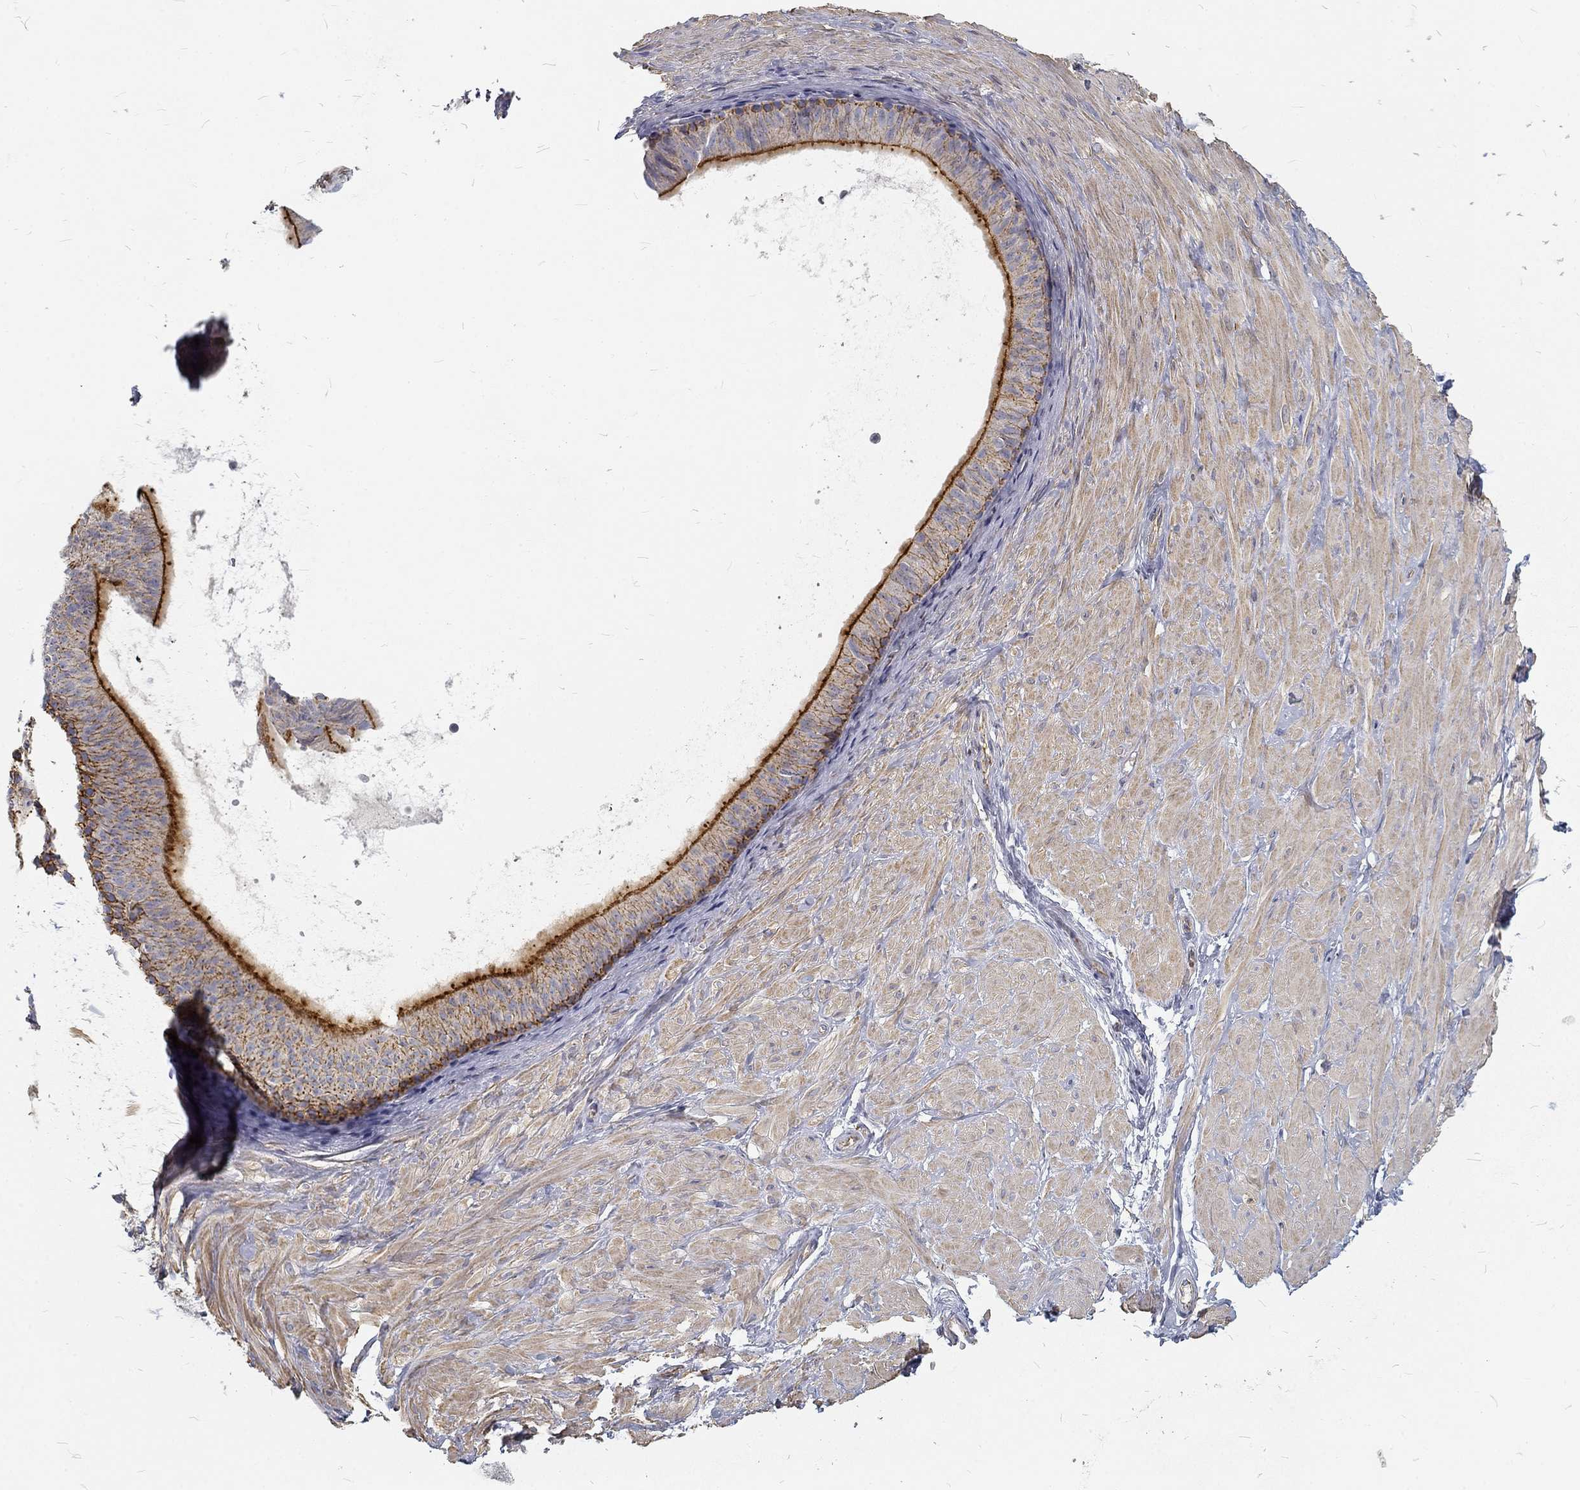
{"staining": {"intensity": "moderate", "quantity": "25%-75%", "location": "cytoplasmic/membranous"}, "tissue": "soft tissue", "cell_type": "Fibroblasts", "image_type": "normal", "snomed": [{"axis": "morphology", "description": "Normal tissue, NOS"}, {"axis": "topography", "description": "Smooth muscle"}, {"axis": "topography", "description": "Peripheral nerve tissue"}], "caption": "IHC image of normal soft tissue: soft tissue stained using IHC shows medium levels of moderate protein expression localized specifically in the cytoplasmic/membranous of fibroblasts, appearing as a cytoplasmic/membranous brown color.", "gene": "MTMR11", "patient": {"sex": "male", "age": 22}}